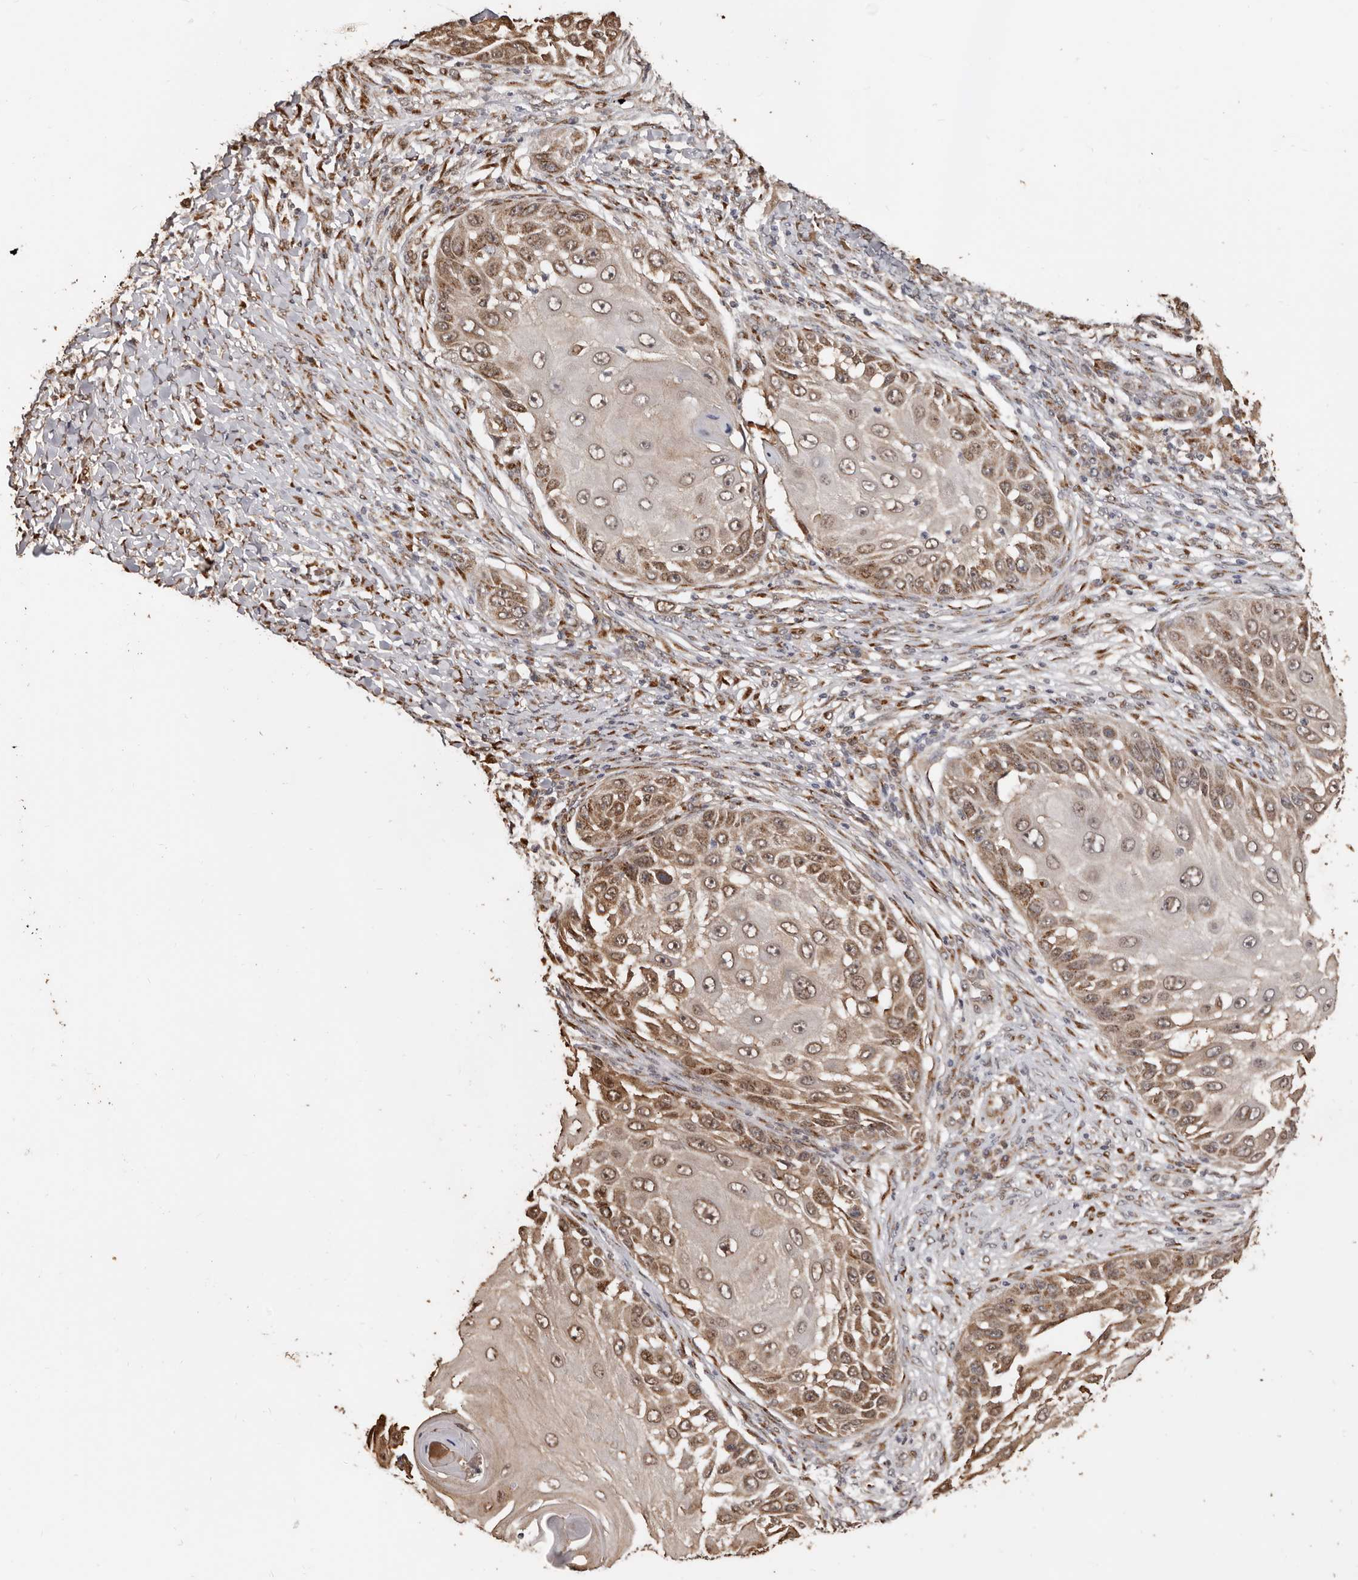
{"staining": {"intensity": "moderate", "quantity": ">75%", "location": "cytoplasmic/membranous"}, "tissue": "skin cancer", "cell_type": "Tumor cells", "image_type": "cancer", "snomed": [{"axis": "morphology", "description": "Squamous cell carcinoma, NOS"}, {"axis": "topography", "description": "Skin"}], "caption": "There is medium levels of moderate cytoplasmic/membranous positivity in tumor cells of skin cancer, as demonstrated by immunohistochemical staining (brown color).", "gene": "ENTREP1", "patient": {"sex": "female", "age": 44}}